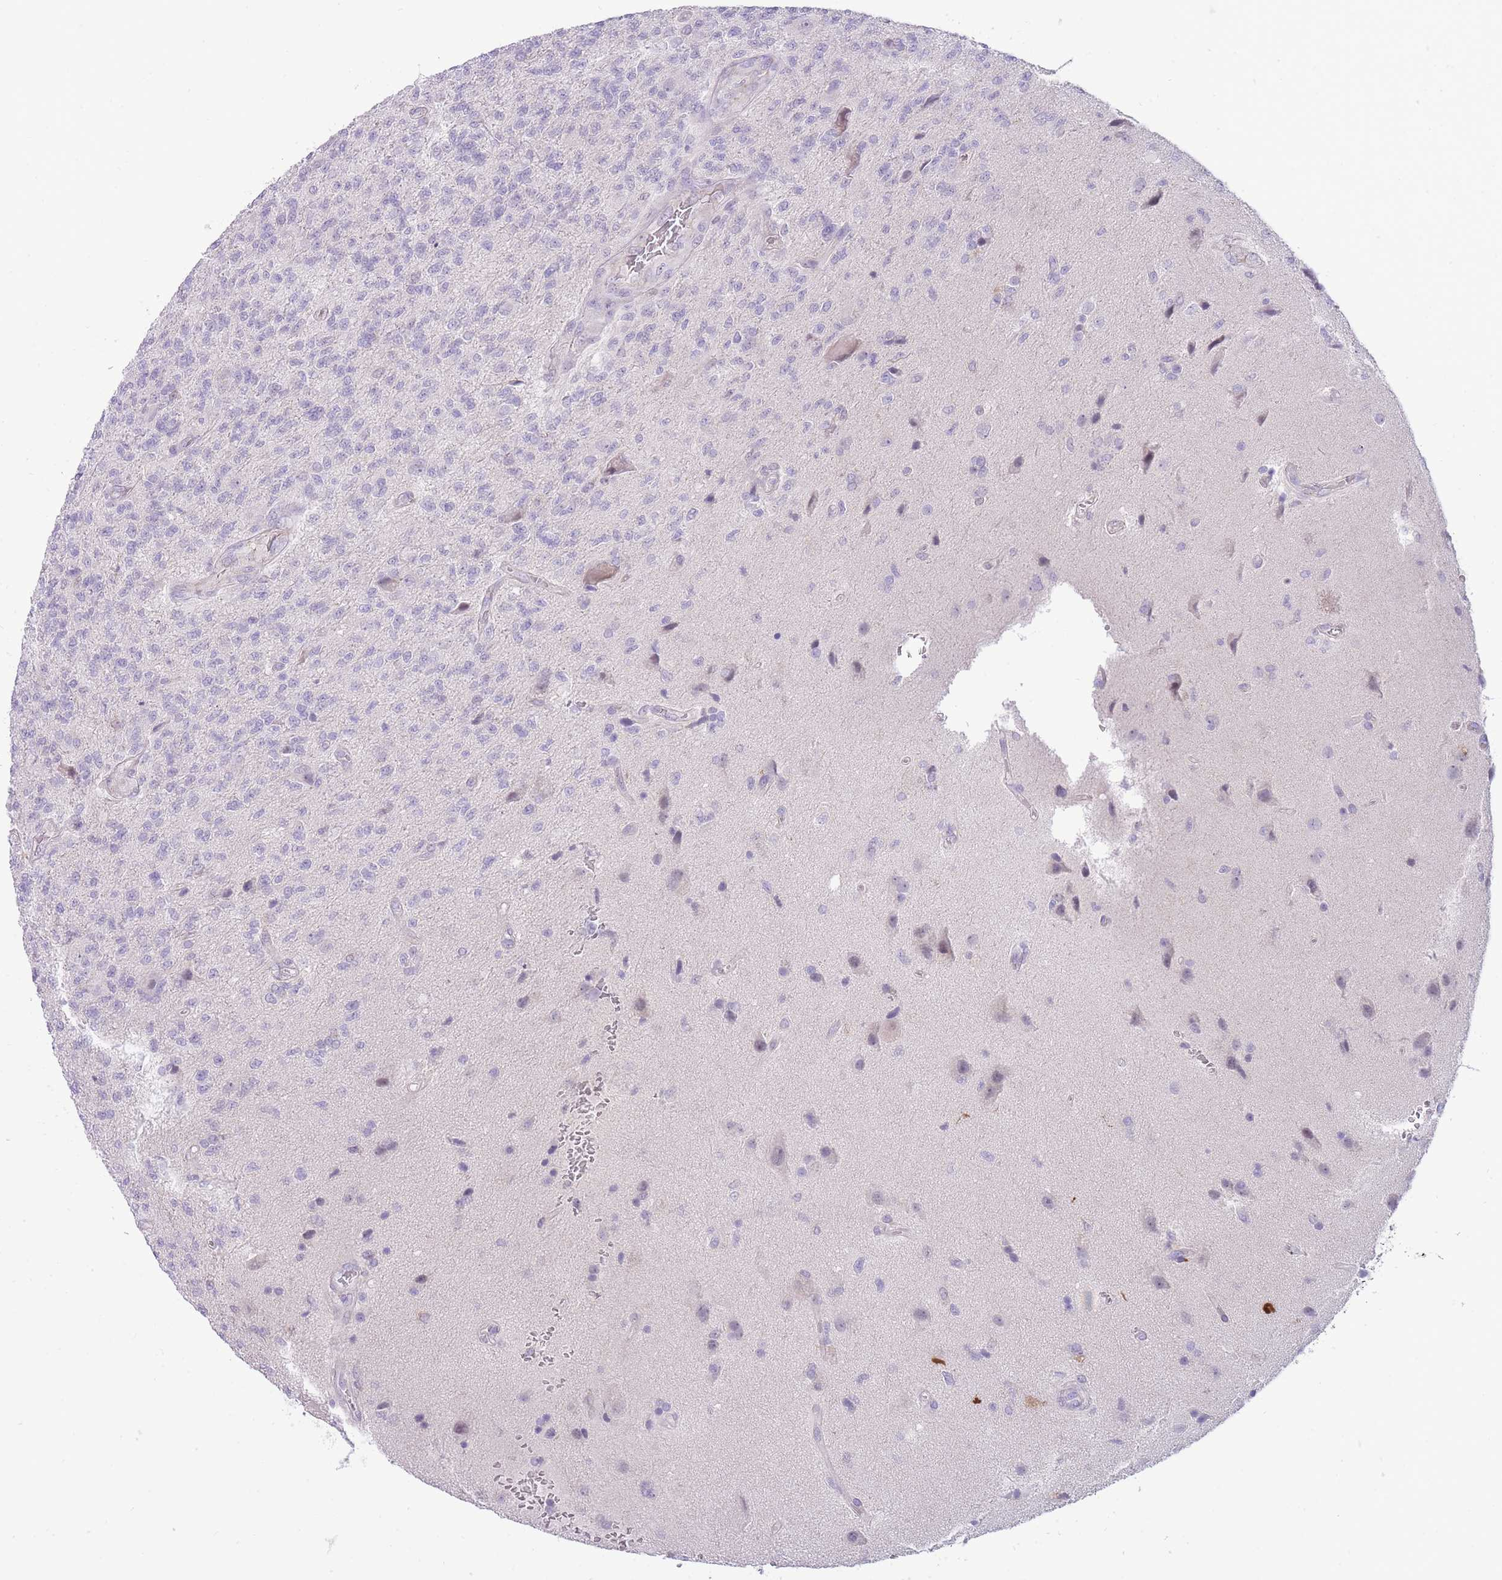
{"staining": {"intensity": "negative", "quantity": "none", "location": "none"}, "tissue": "glioma", "cell_type": "Tumor cells", "image_type": "cancer", "snomed": [{"axis": "morphology", "description": "Glioma, malignant, High grade"}, {"axis": "topography", "description": "Brain"}], "caption": "IHC histopathology image of neoplastic tissue: glioma stained with DAB displays no significant protein staining in tumor cells.", "gene": "ERICH4", "patient": {"sex": "male", "age": 56}}